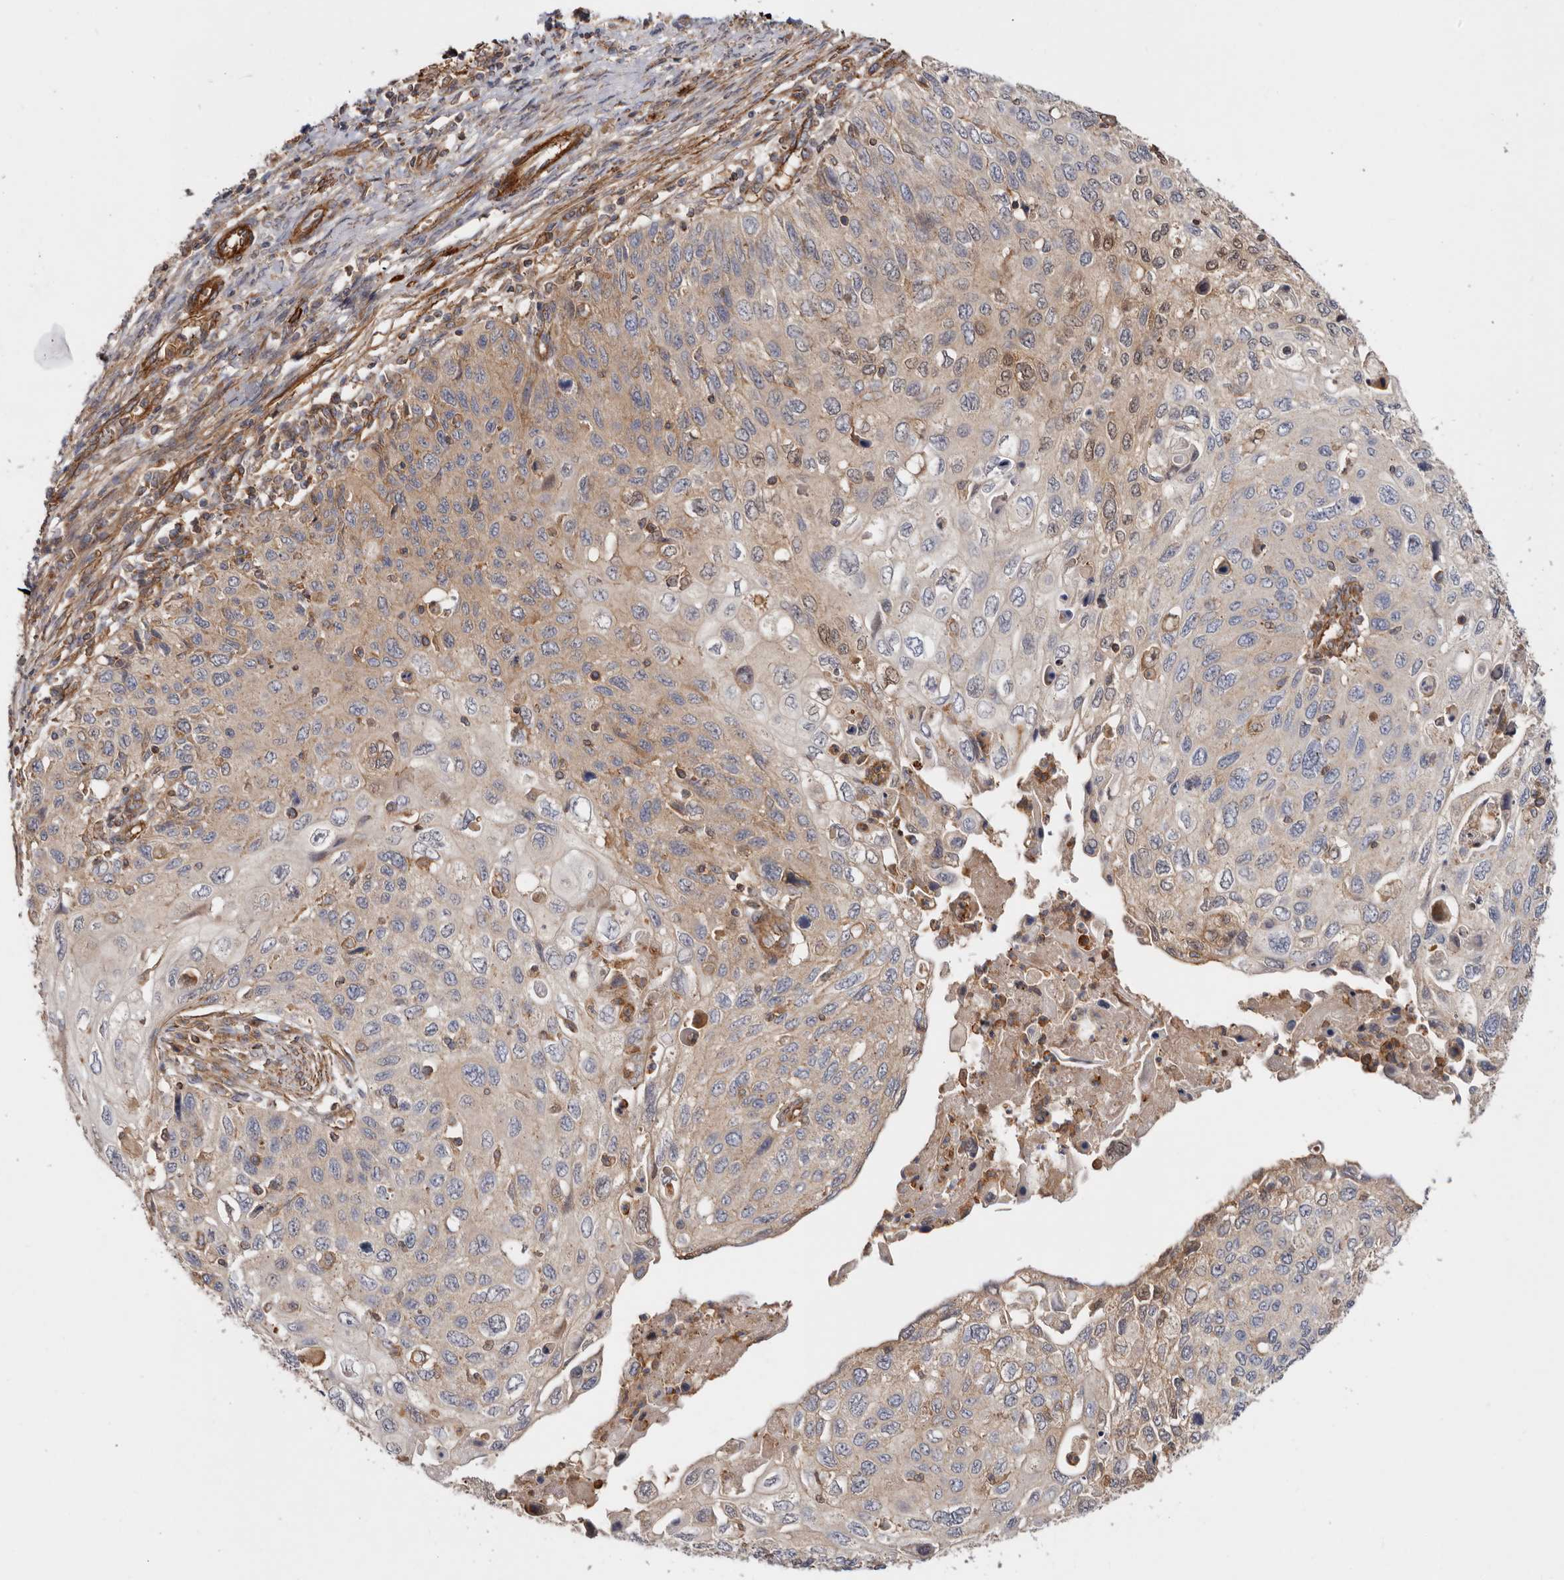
{"staining": {"intensity": "weak", "quantity": "25%-75%", "location": "cytoplasmic/membranous,nuclear"}, "tissue": "cervical cancer", "cell_type": "Tumor cells", "image_type": "cancer", "snomed": [{"axis": "morphology", "description": "Squamous cell carcinoma, NOS"}, {"axis": "topography", "description": "Cervix"}], "caption": "Human squamous cell carcinoma (cervical) stained with a protein marker demonstrates weak staining in tumor cells.", "gene": "TMC7", "patient": {"sex": "female", "age": 70}}